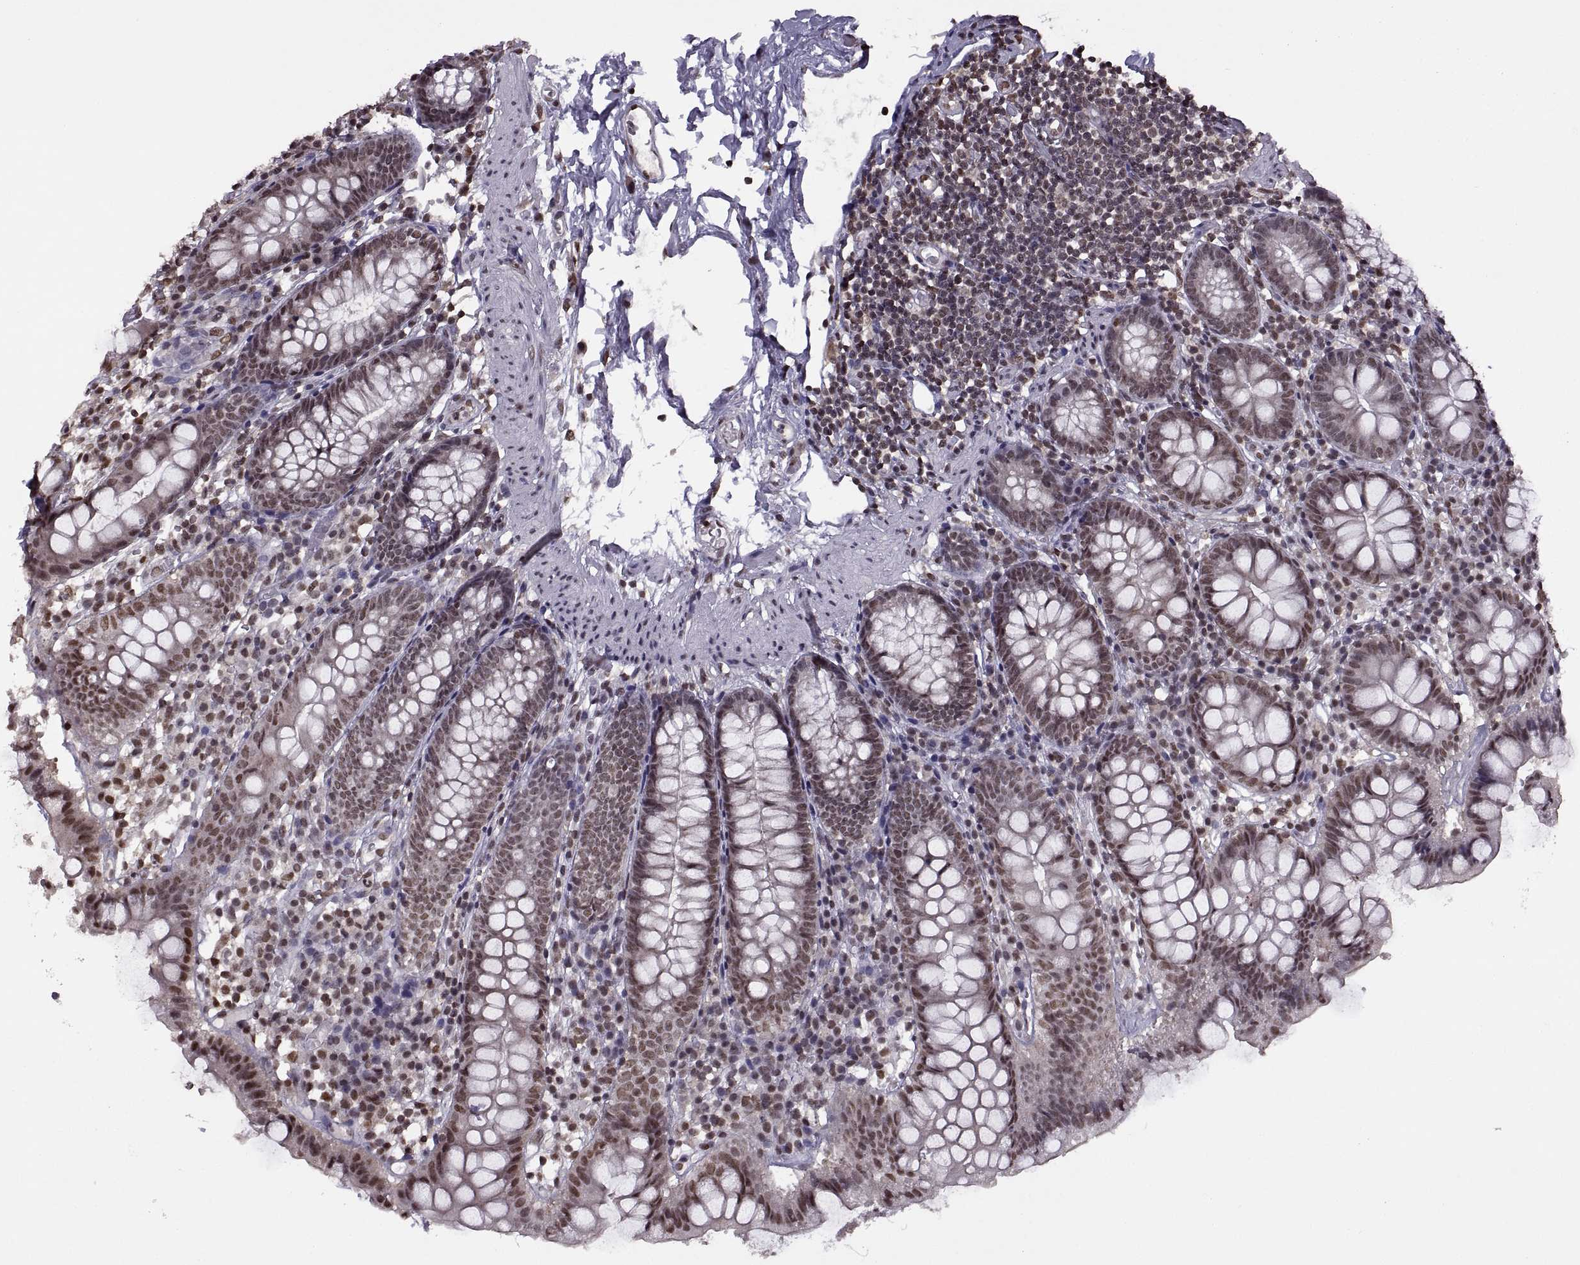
{"staining": {"intensity": "moderate", "quantity": ">75%", "location": "nuclear"}, "tissue": "small intestine", "cell_type": "Glandular cells", "image_type": "normal", "snomed": [{"axis": "morphology", "description": "Normal tissue, NOS"}, {"axis": "topography", "description": "Small intestine"}], "caption": "A high-resolution image shows immunohistochemistry (IHC) staining of normal small intestine, which exhibits moderate nuclear positivity in about >75% of glandular cells. The staining was performed using DAB (3,3'-diaminobenzidine), with brown indicating positive protein expression. Nuclei are stained blue with hematoxylin.", "gene": "INTS3", "patient": {"sex": "female", "age": 90}}